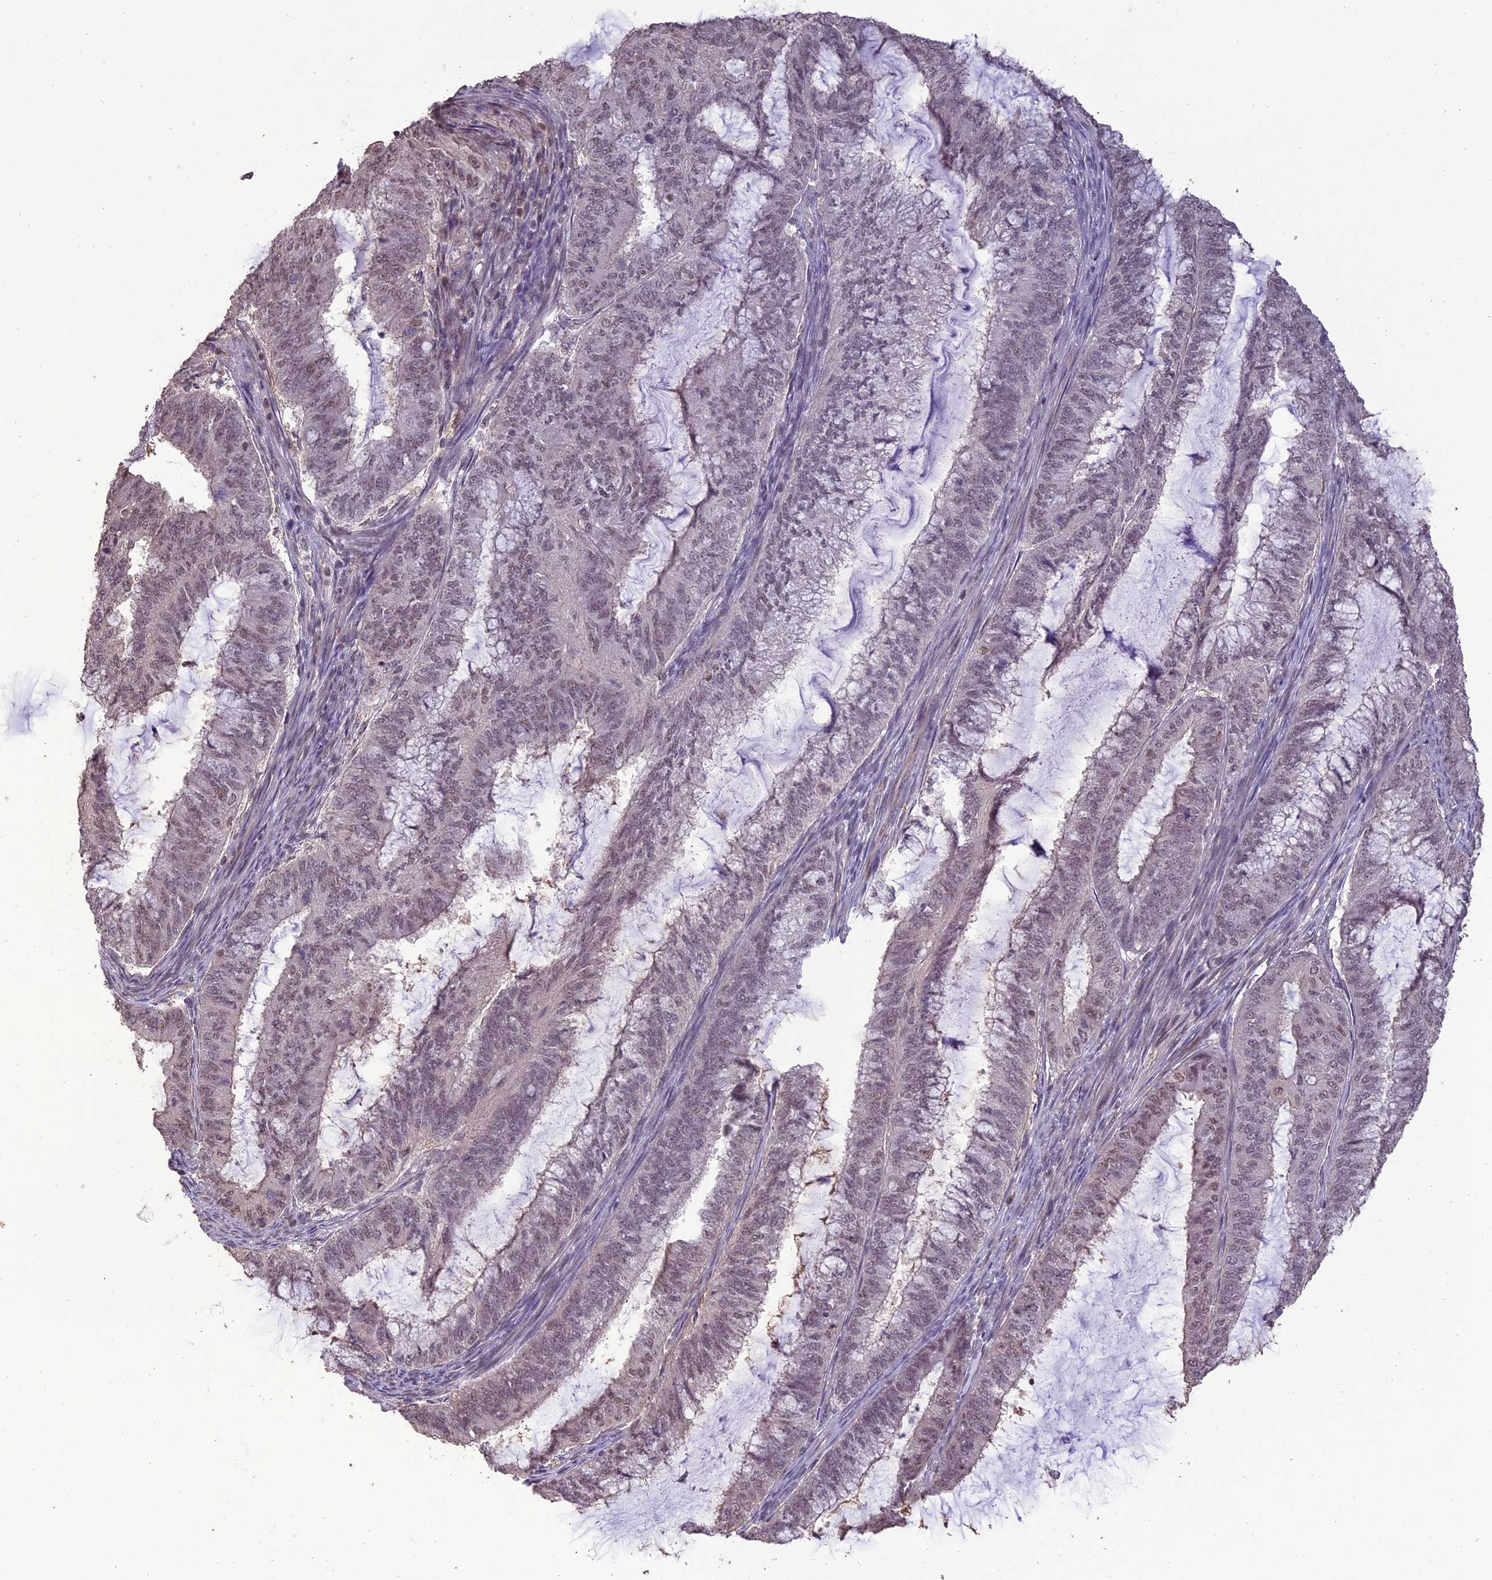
{"staining": {"intensity": "moderate", "quantity": "<25%", "location": "nuclear"}, "tissue": "endometrial cancer", "cell_type": "Tumor cells", "image_type": "cancer", "snomed": [{"axis": "morphology", "description": "Adenocarcinoma, NOS"}, {"axis": "topography", "description": "Endometrium"}], "caption": "Immunohistochemical staining of human endometrial adenocarcinoma reveals low levels of moderate nuclear protein positivity in approximately <25% of tumor cells. The staining was performed using DAB, with brown indicating positive protein expression. Nuclei are stained blue with hematoxylin.", "gene": "TIGD7", "patient": {"sex": "female", "age": 51}}